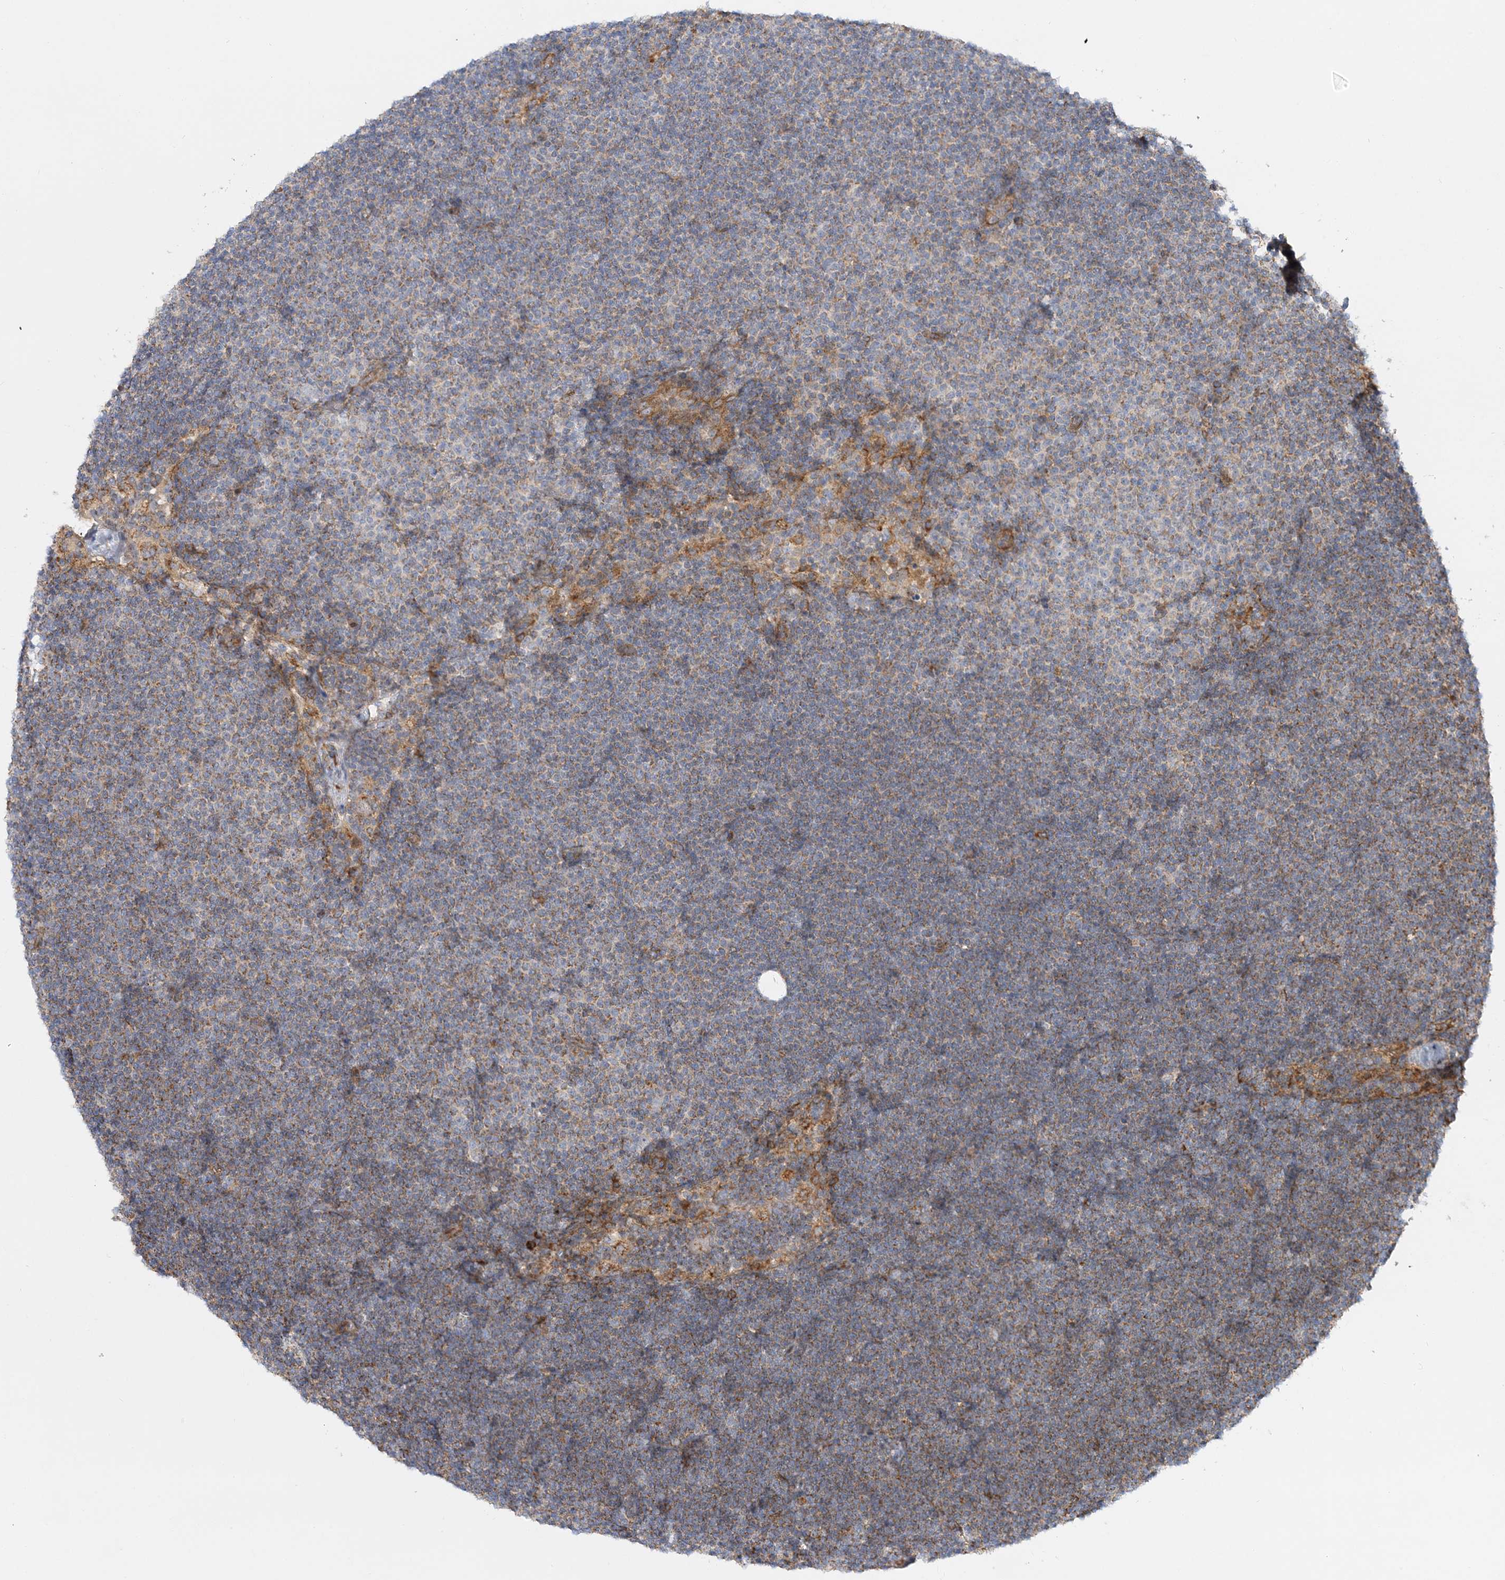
{"staining": {"intensity": "weak", "quantity": "25%-75%", "location": "cytoplasmic/membranous"}, "tissue": "lymphoma", "cell_type": "Tumor cells", "image_type": "cancer", "snomed": [{"axis": "morphology", "description": "Malignant lymphoma, non-Hodgkin's type, Low grade"}, {"axis": "topography", "description": "Lymph node"}], "caption": "Brown immunohistochemical staining in human lymphoma exhibits weak cytoplasmic/membranous staining in approximately 25%-75% of tumor cells.", "gene": "ZFYVE16", "patient": {"sex": "female", "age": 53}}